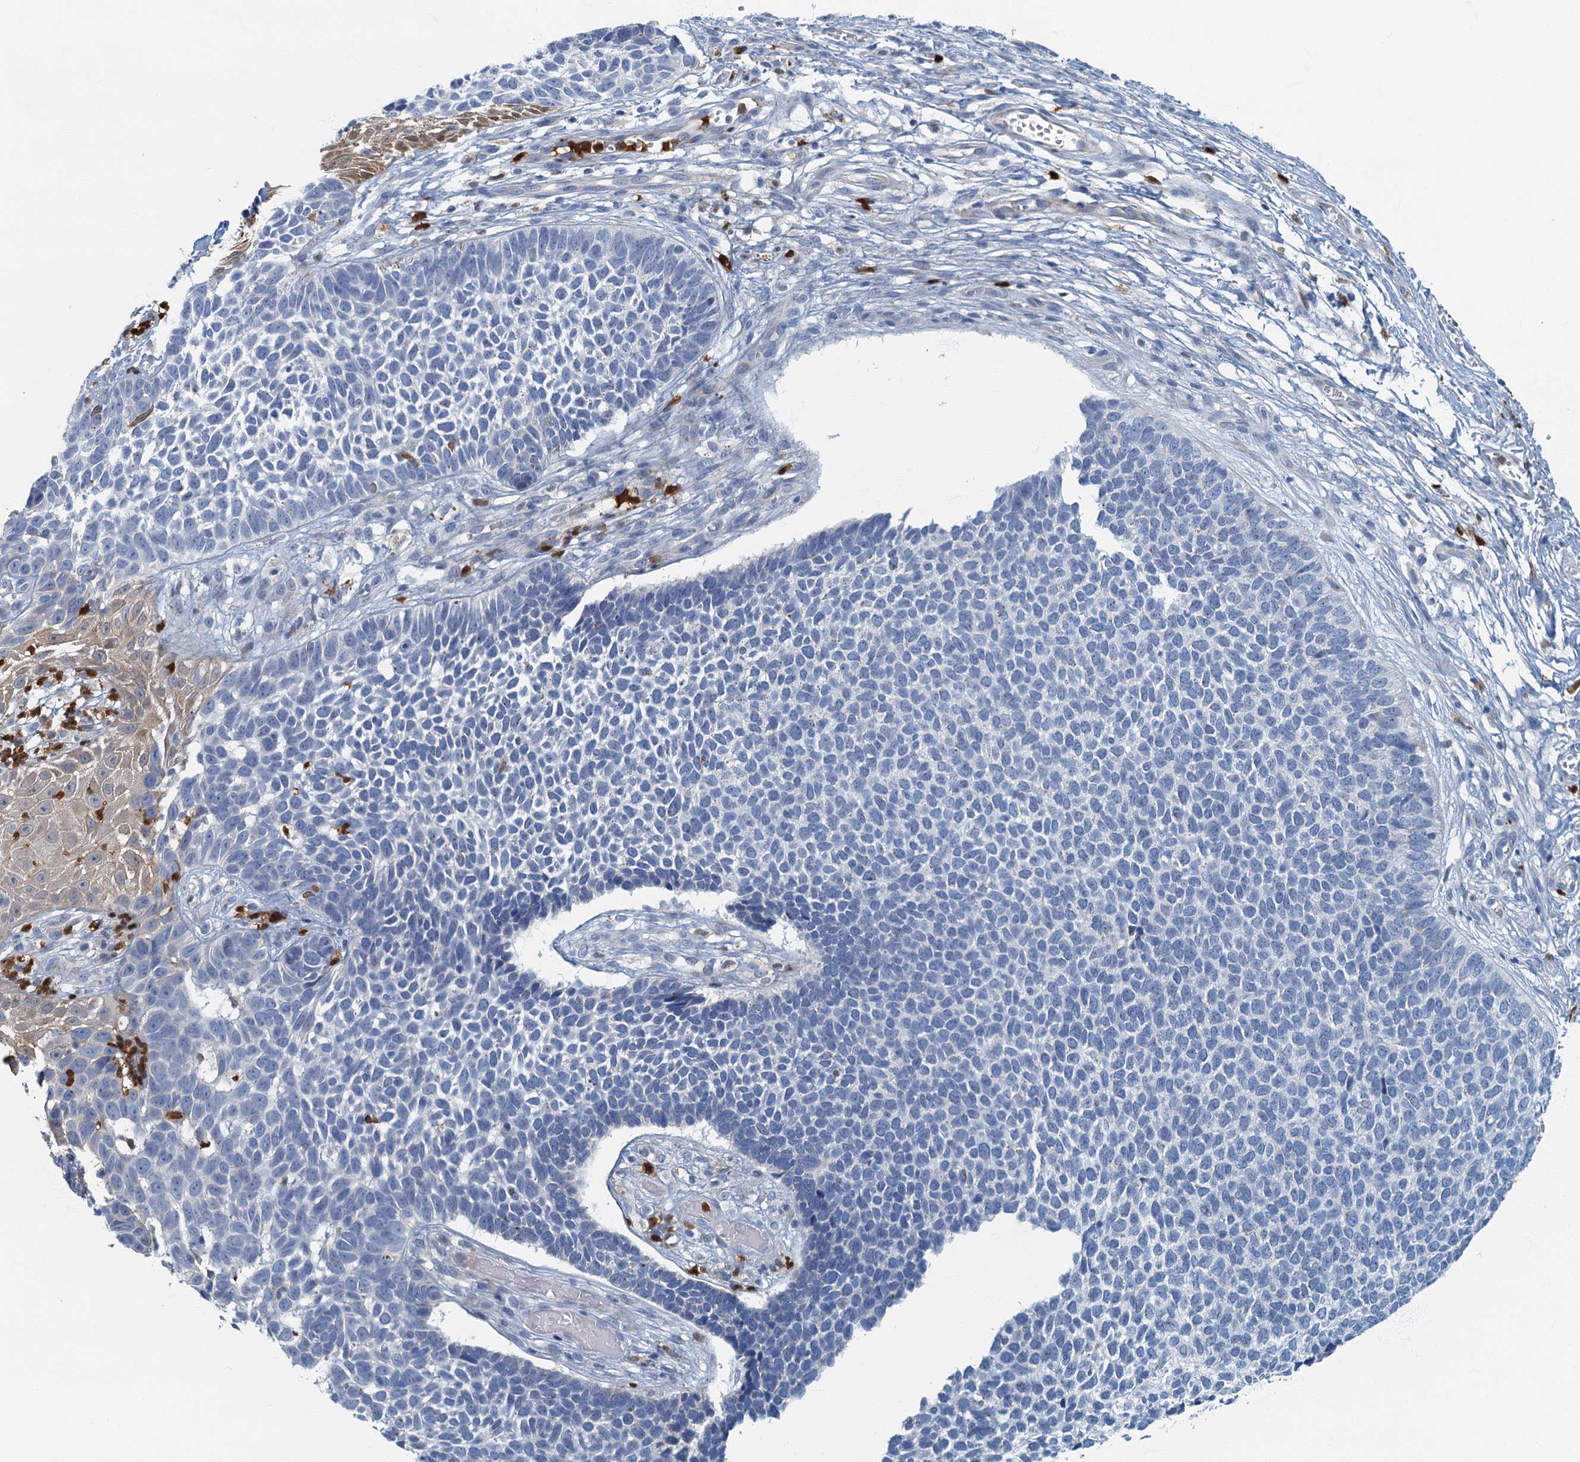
{"staining": {"intensity": "negative", "quantity": "none", "location": "none"}, "tissue": "skin cancer", "cell_type": "Tumor cells", "image_type": "cancer", "snomed": [{"axis": "morphology", "description": "Basal cell carcinoma"}, {"axis": "topography", "description": "Skin"}], "caption": "This is a image of immunohistochemistry staining of skin cancer, which shows no expression in tumor cells.", "gene": "ANKDD1A", "patient": {"sex": "female", "age": 84}}